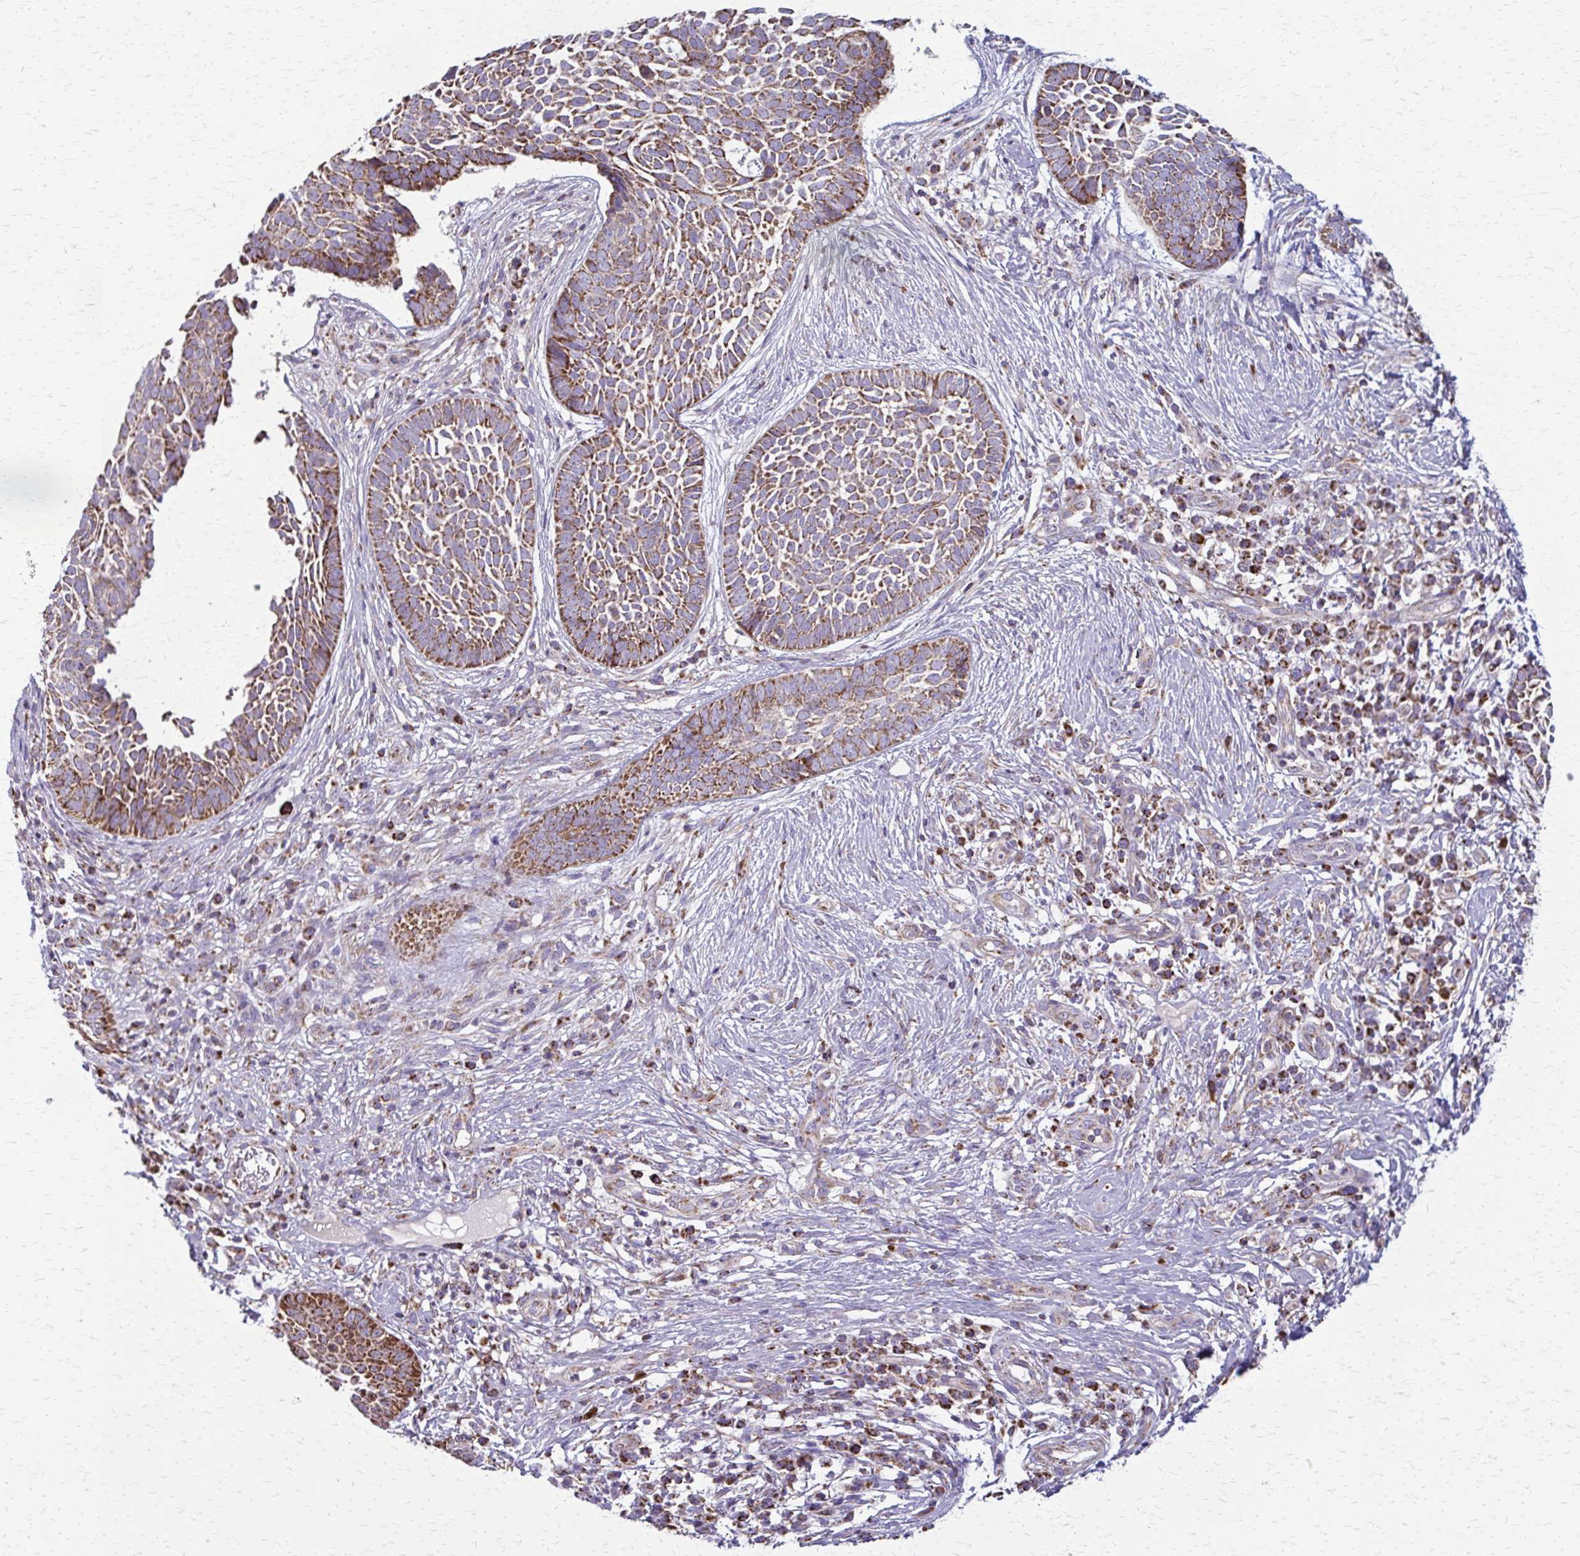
{"staining": {"intensity": "moderate", "quantity": ">75%", "location": "cytoplasmic/membranous"}, "tissue": "skin cancer", "cell_type": "Tumor cells", "image_type": "cancer", "snomed": [{"axis": "morphology", "description": "Basal cell carcinoma"}, {"axis": "topography", "description": "Skin"}], "caption": "Skin cancer (basal cell carcinoma) tissue exhibits moderate cytoplasmic/membranous positivity in about >75% of tumor cells, visualized by immunohistochemistry.", "gene": "TVP23A", "patient": {"sex": "female", "age": 89}}